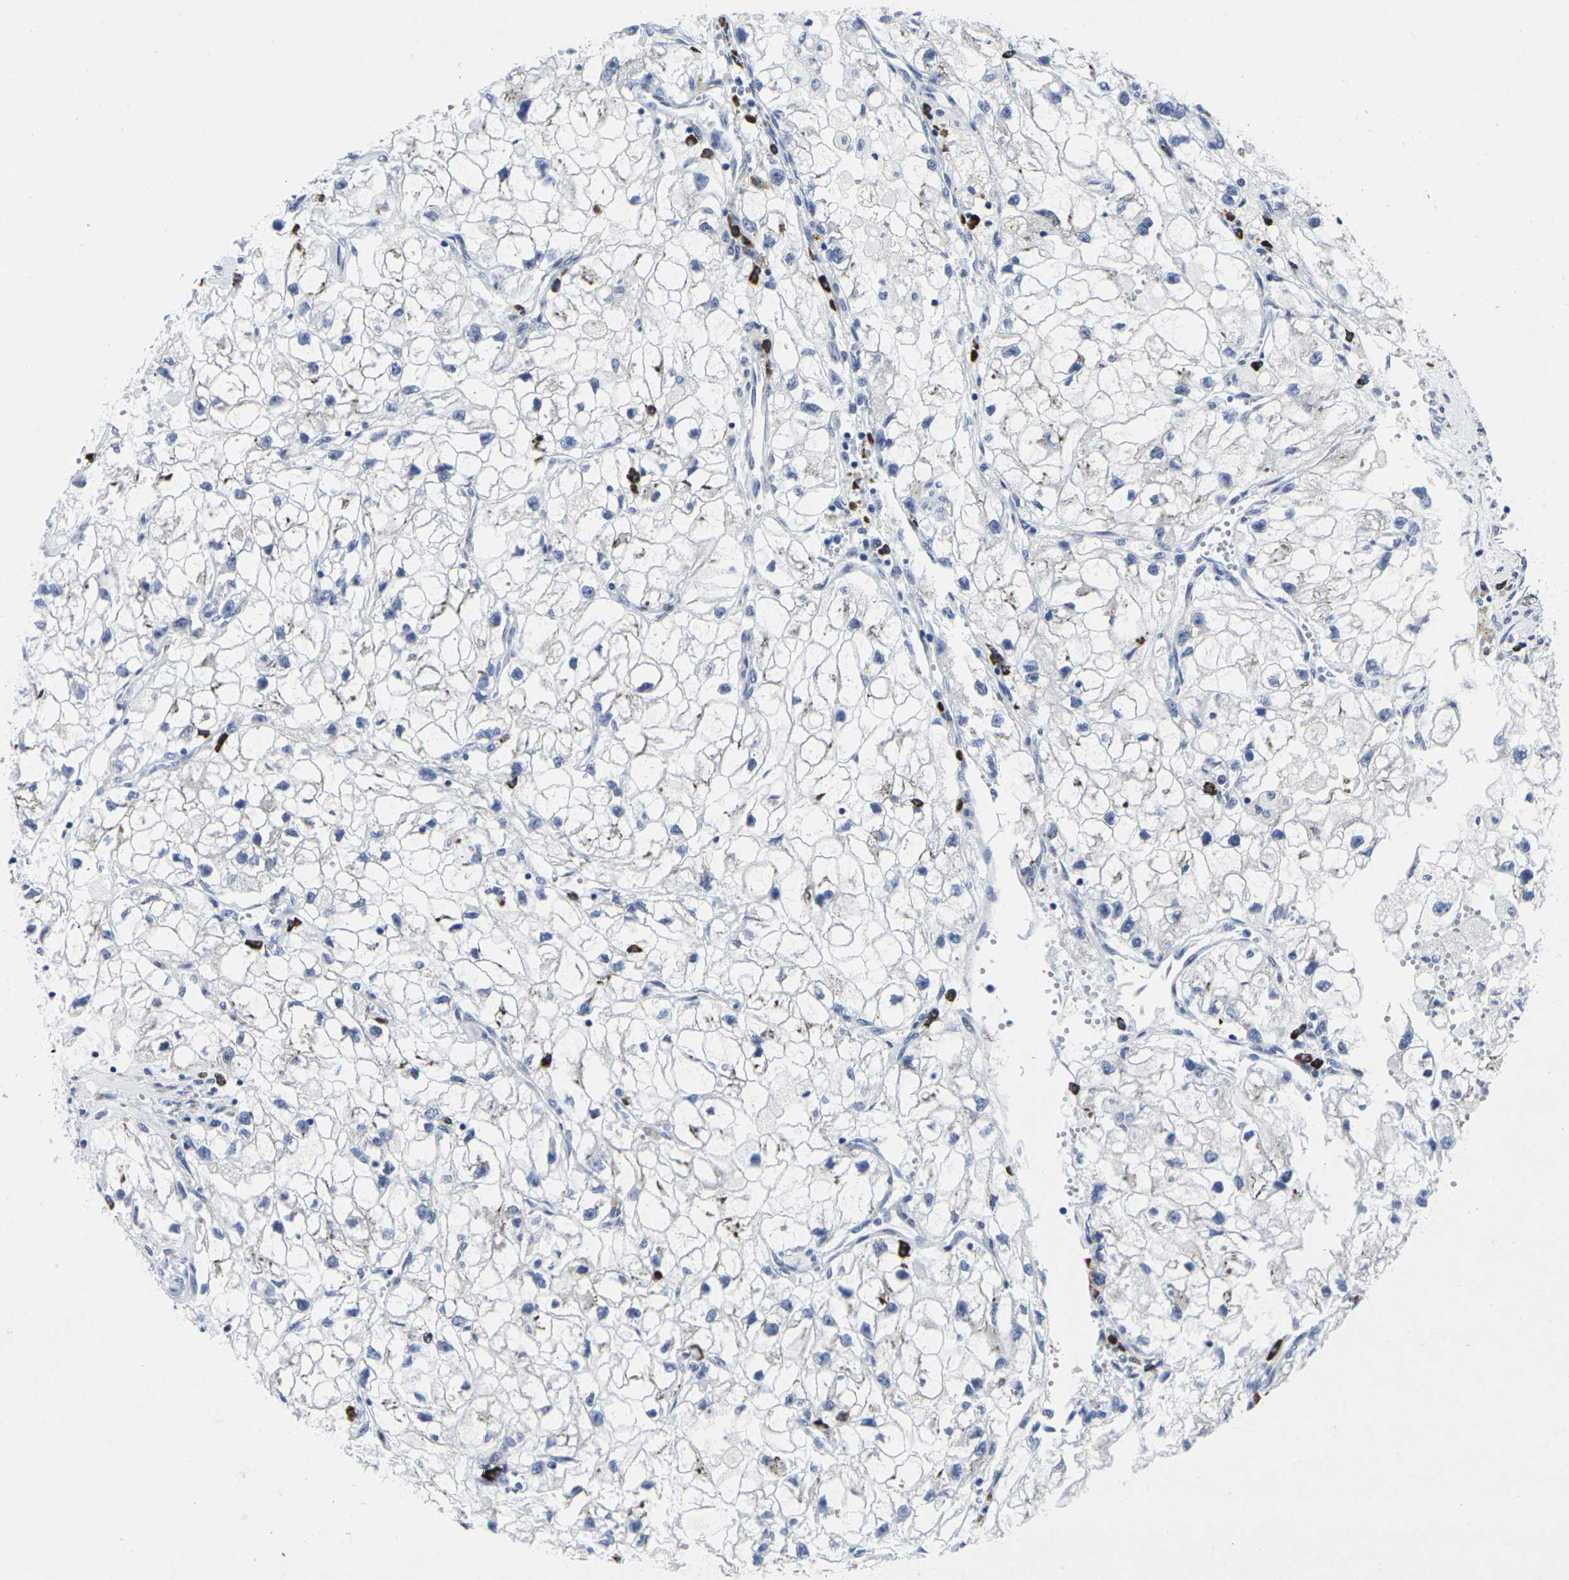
{"staining": {"intensity": "negative", "quantity": "none", "location": "none"}, "tissue": "renal cancer", "cell_type": "Tumor cells", "image_type": "cancer", "snomed": [{"axis": "morphology", "description": "Adenocarcinoma, NOS"}, {"axis": "topography", "description": "Kidney"}], "caption": "This is an immunohistochemistry (IHC) histopathology image of human adenocarcinoma (renal). There is no positivity in tumor cells.", "gene": "RPN1", "patient": {"sex": "female", "age": 70}}